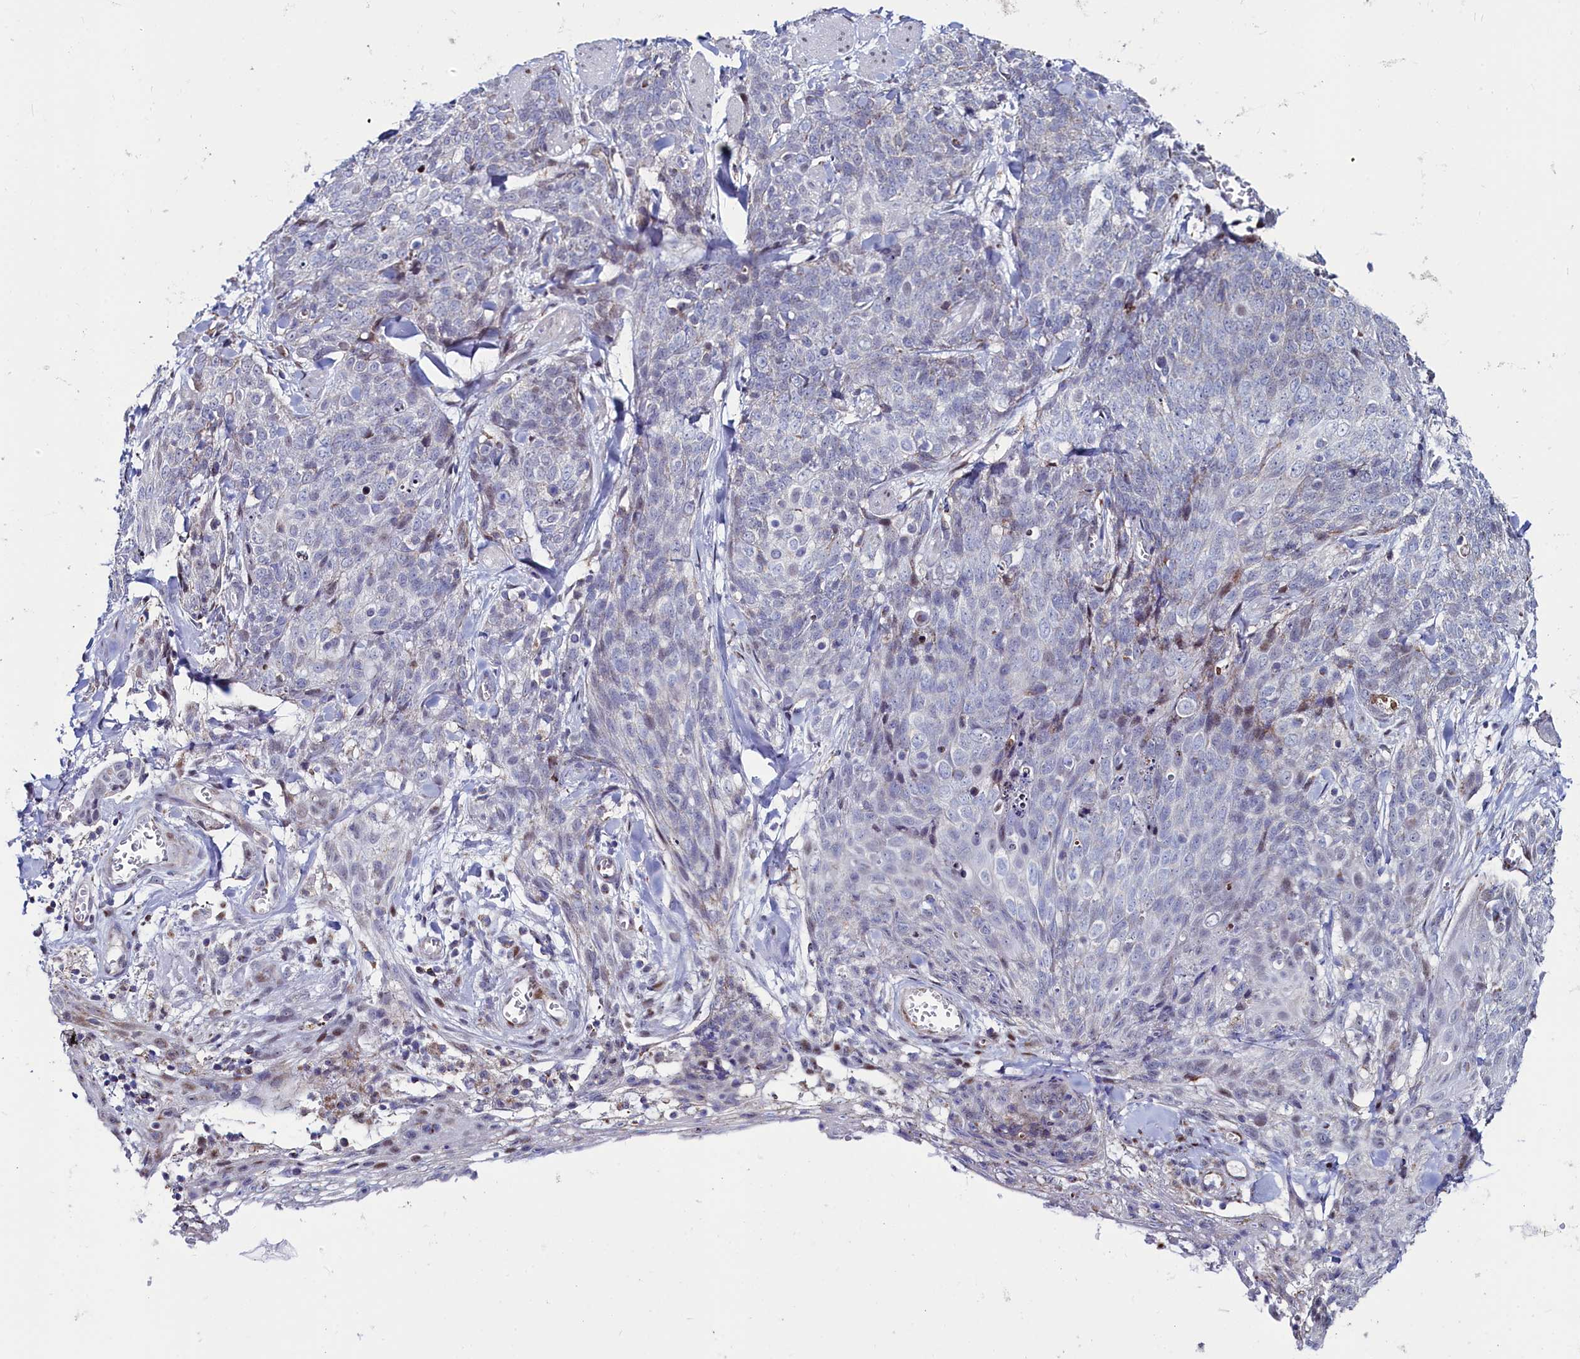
{"staining": {"intensity": "negative", "quantity": "none", "location": "none"}, "tissue": "skin cancer", "cell_type": "Tumor cells", "image_type": "cancer", "snomed": [{"axis": "morphology", "description": "Squamous cell carcinoma, NOS"}, {"axis": "topography", "description": "Skin"}, {"axis": "topography", "description": "Vulva"}], "caption": "DAB (3,3'-diaminobenzidine) immunohistochemical staining of skin squamous cell carcinoma shows no significant staining in tumor cells. (DAB immunohistochemistry visualized using brightfield microscopy, high magnification).", "gene": "HDGFL3", "patient": {"sex": "female", "age": 85}}